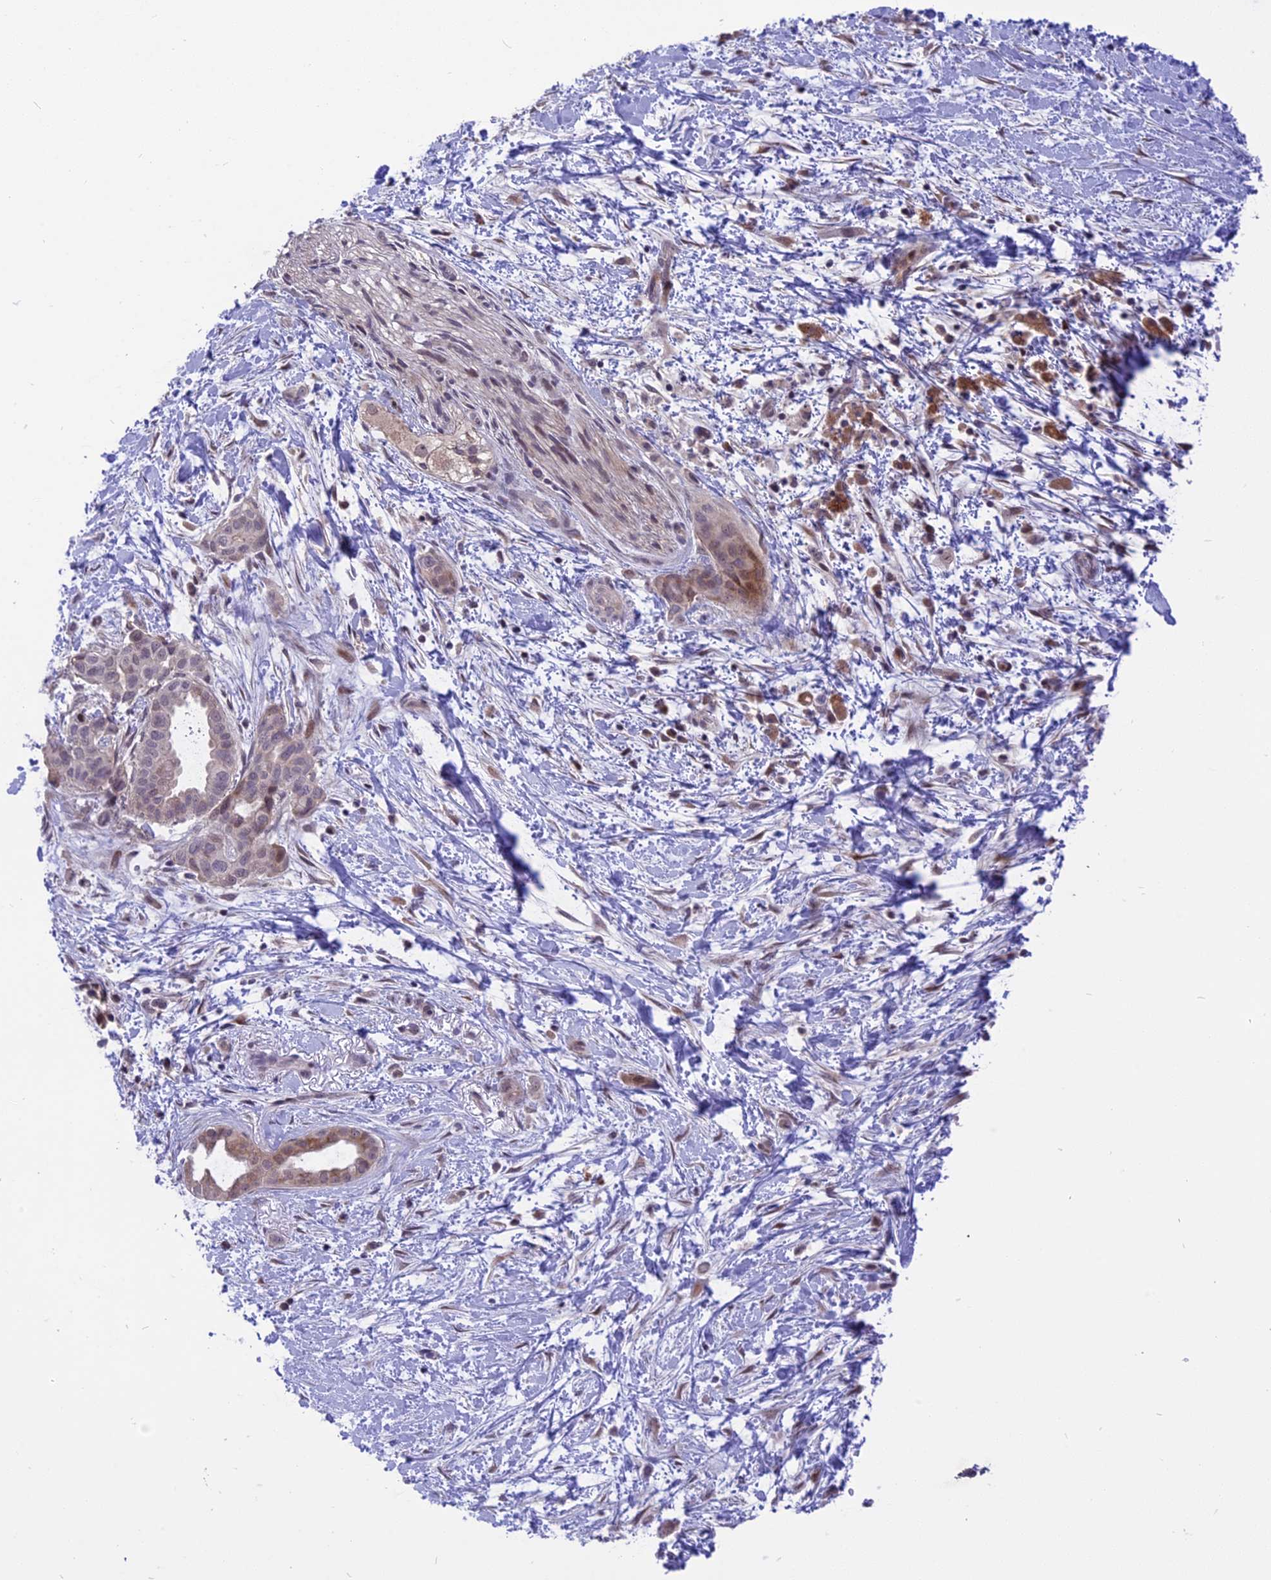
{"staining": {"intensity": "weak", "quantity": "<25%", "location": "nuclear"}, "tissue": "pancreatic cancer", "cell_type": "Tumor cells", "image_type": "cancer", "snomed": [{"axis": "morphology", "description": "Normal tissue, NOS"}, {"axis": "morphology", "description": "Adenocarcinoma, NOS"}, {"axis": "topography", "description": "Pancreas"}, {"axis": "topography", "description": "Peripheral nerve tissue"}], "caption": "The immunohistochemistry (IHC) micrograph has no significant positivity in tumor cells of pancreatic adenocarcinoma tissue.", "gene": "ZNF837", "patient": {"sex": "female", "age": 63}}